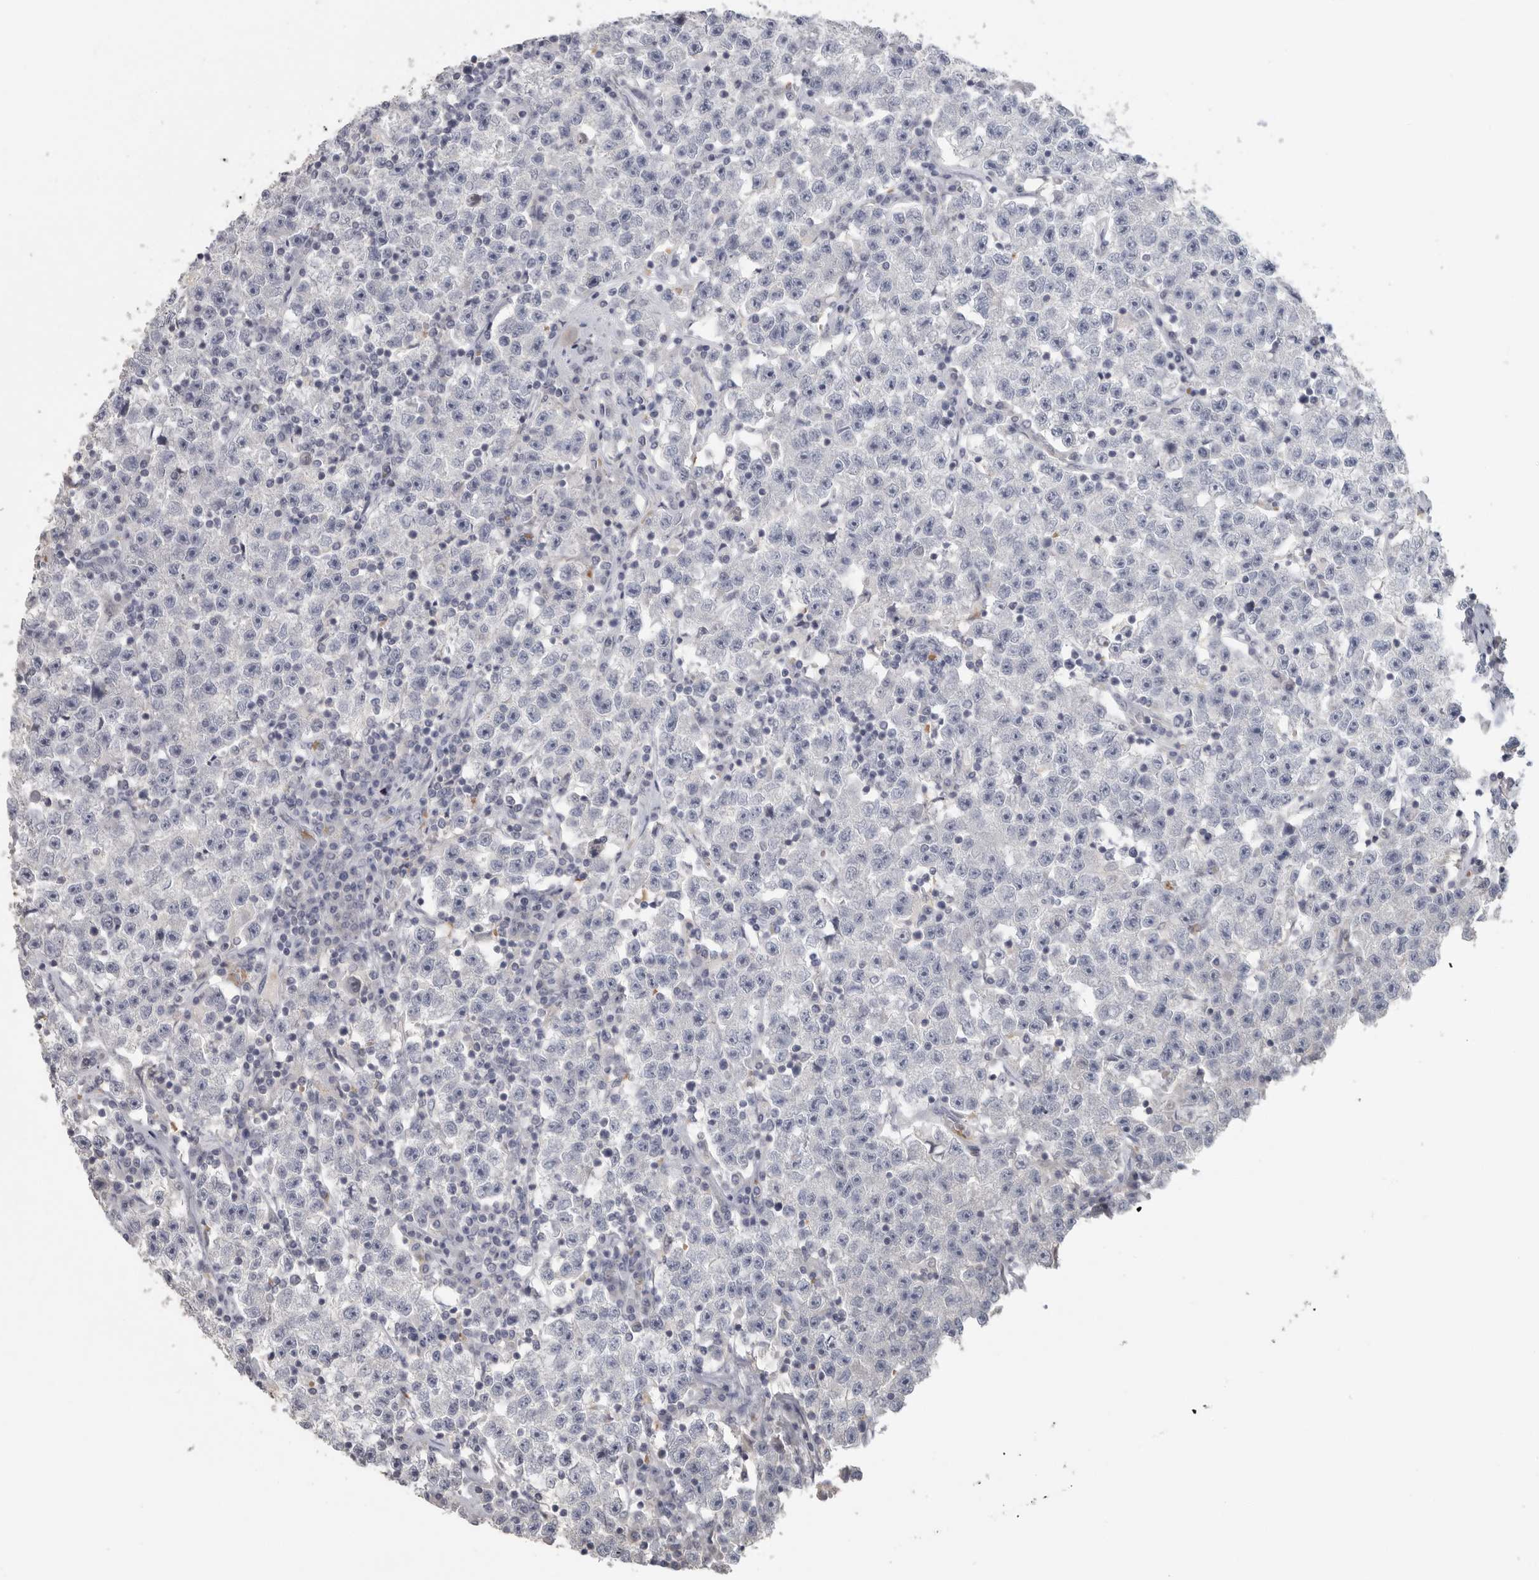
{"staining": {"intensity": "negative", "quantity": "none", "location": "none"}, "tissue": "testis cancer", "cell_type": "Tumor cells", "image_type": "cancer", "snomed": [{"axis": "morphology", "description": "Seminoma, NOS"}, {"axis": "topography", "description": "Testis"}], "caption": "A histopathology image of testis cancer (seminoma) stained for a protein demonstrates no brown staining in tumor cells.", "gene": "DNAJC11", "patient": {"sex": "male", "age": 22}}